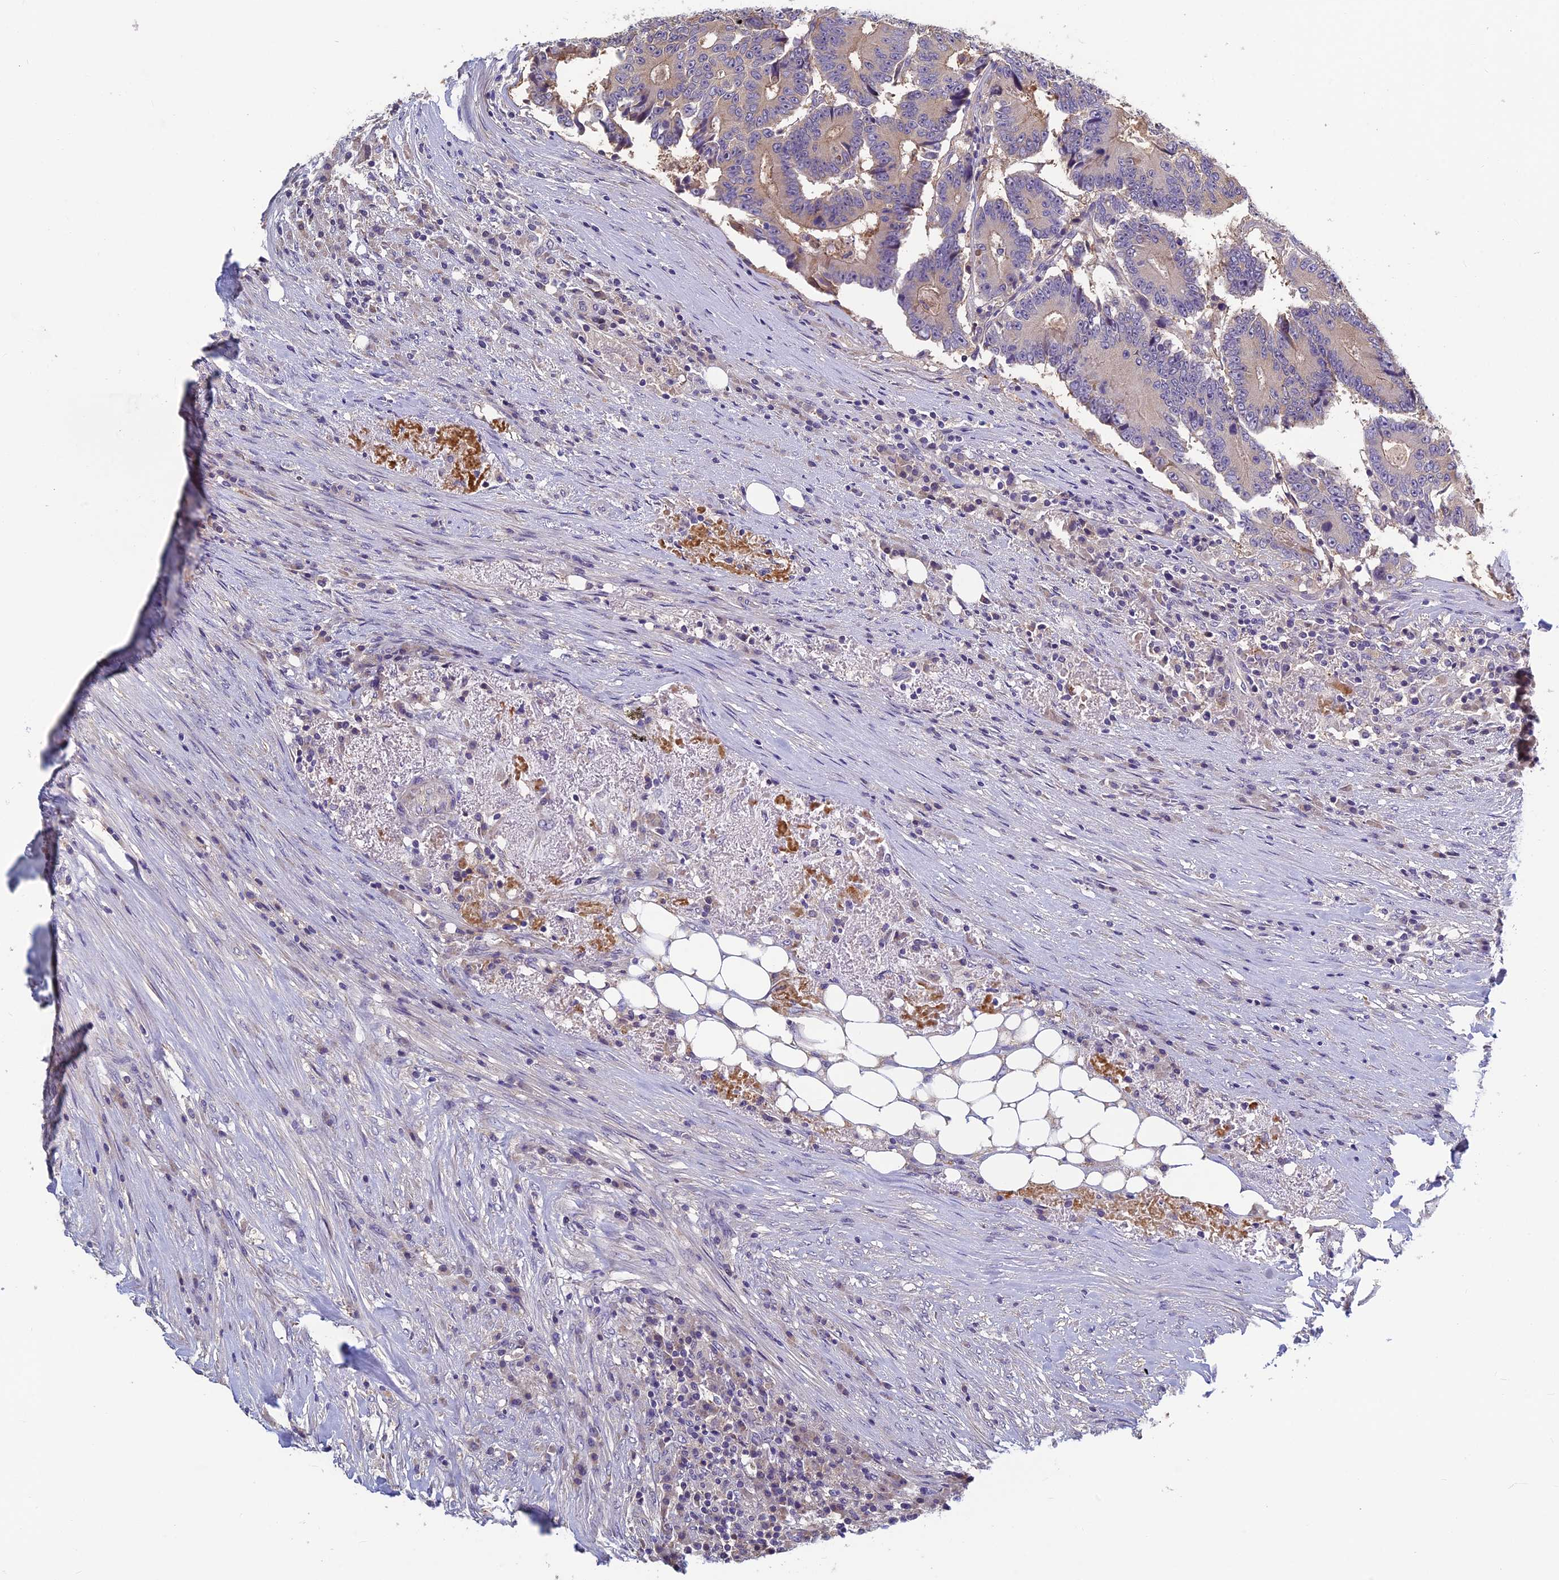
{"staining": {"intensity": "weak", "quantity": "<25%", "location": "cytoplasmic/membranous"}, "tissue": "colorectal cancer", "cell_type": "Tumor cells", "image_type": "cancer", "snomed": [{"axis": "morphology", "description": "Adenocarcinoma, NOS"}, {"axis": "topography", "description": "Colon"}], "caption": "Tumor cells are negative for protein expression in human colorectal cancer (adenocarcinoma).", "gene": "HECA", "patient": {"sex": "male", "age": 83}}